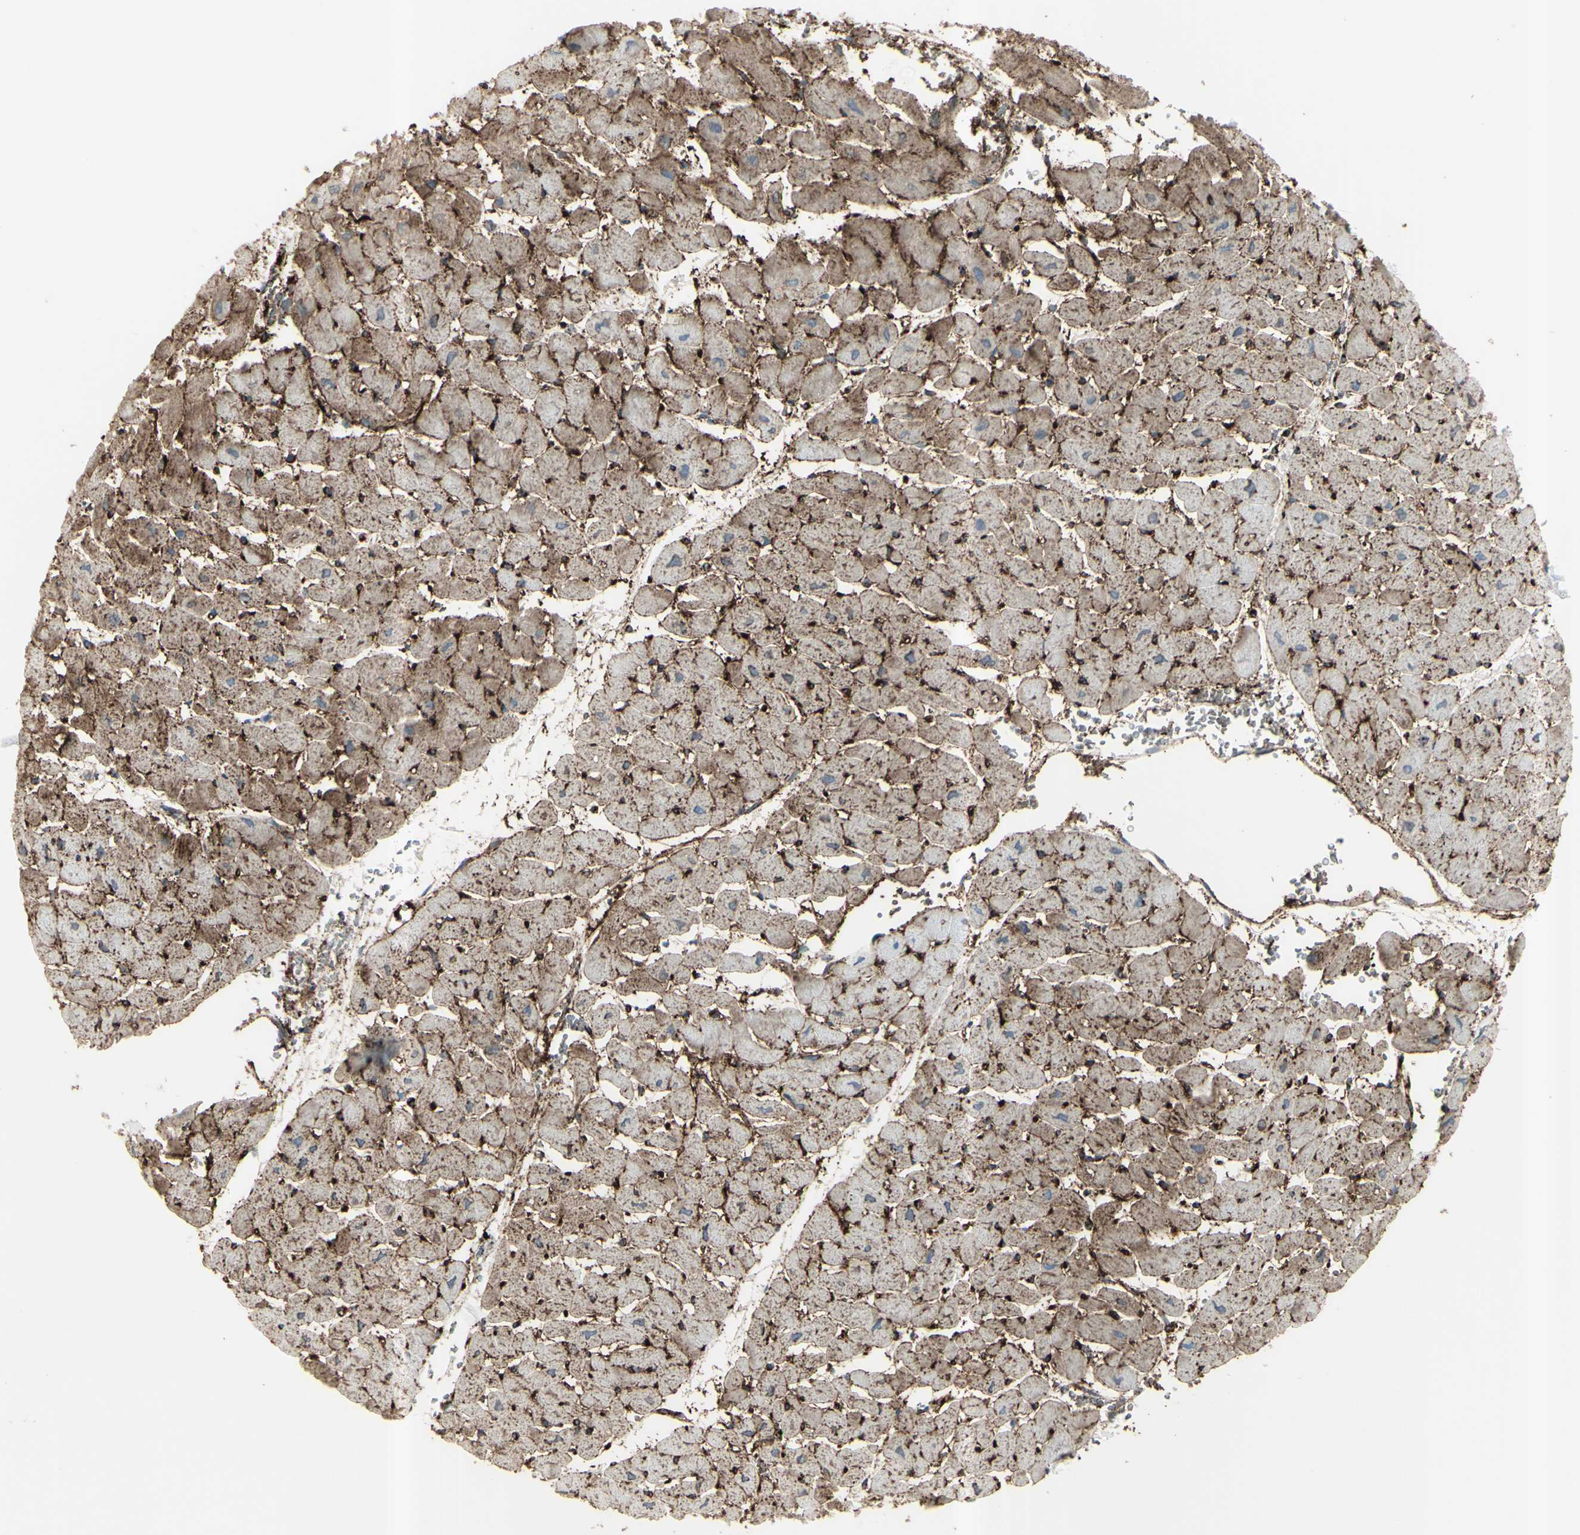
{"staining": {"intensity": "moderate", "quantity": ">75%", "location": "cytoplasmic/membranous"}, "tissue": "heart muscle", "cell_type": "Cardiomyocytes", "image_type": "normal", "snomed": [{"axis": "morphology", "description": "Normal tissue, NOS"}, {"axis": "topography", "description": "Heart"}], "caption": "Immunohistochemical staining of unremarkable human heart muscle displays >75% levels of moderate cytoplasmic/membranous protein positivity in about >75% of cardiomyocytes.", "gene": "GPR34", "patient": {"sex": "male", "age": 45}}